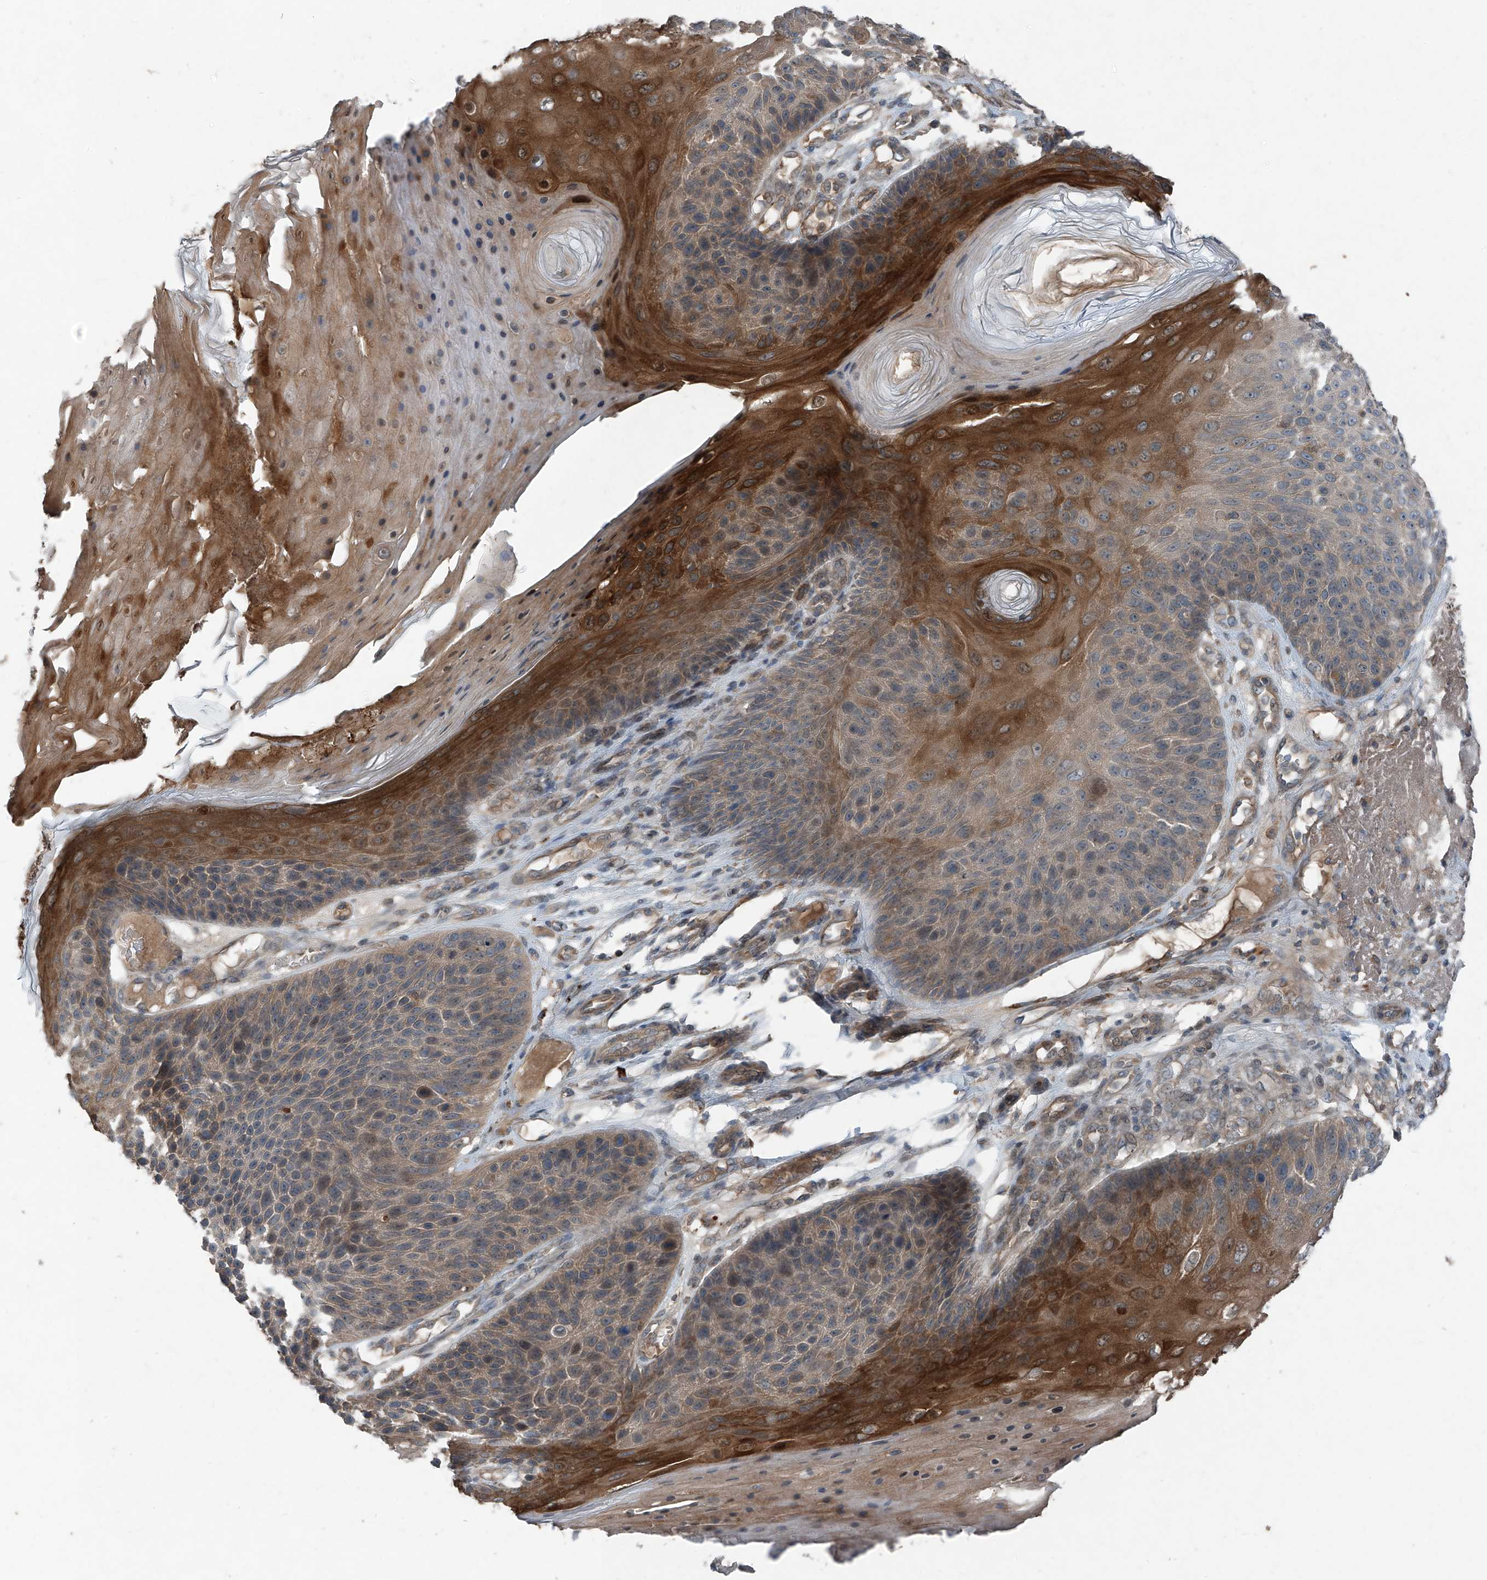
{"staining": {"intensity": "strong", "quantity": "25%-75%", "location": "cytoplasmic/membranous"}, "tissue": "skin cancer", "cell_type": "Tumor cells", "image_type": "cancer", "snomed": [{"axis": "morphology", "description": "Squamous cell carcinoma, NOS"}, {"axis": "topography", "description": "Skin"}], "caption": "This is an image of IHC staining of skin squamous cell carcinoma, which shows strong expression in the cytoplasmic/membranous of tumor cells.", "gene": "FOXRED2", "patient": {"sex": "female", "age": 88}}